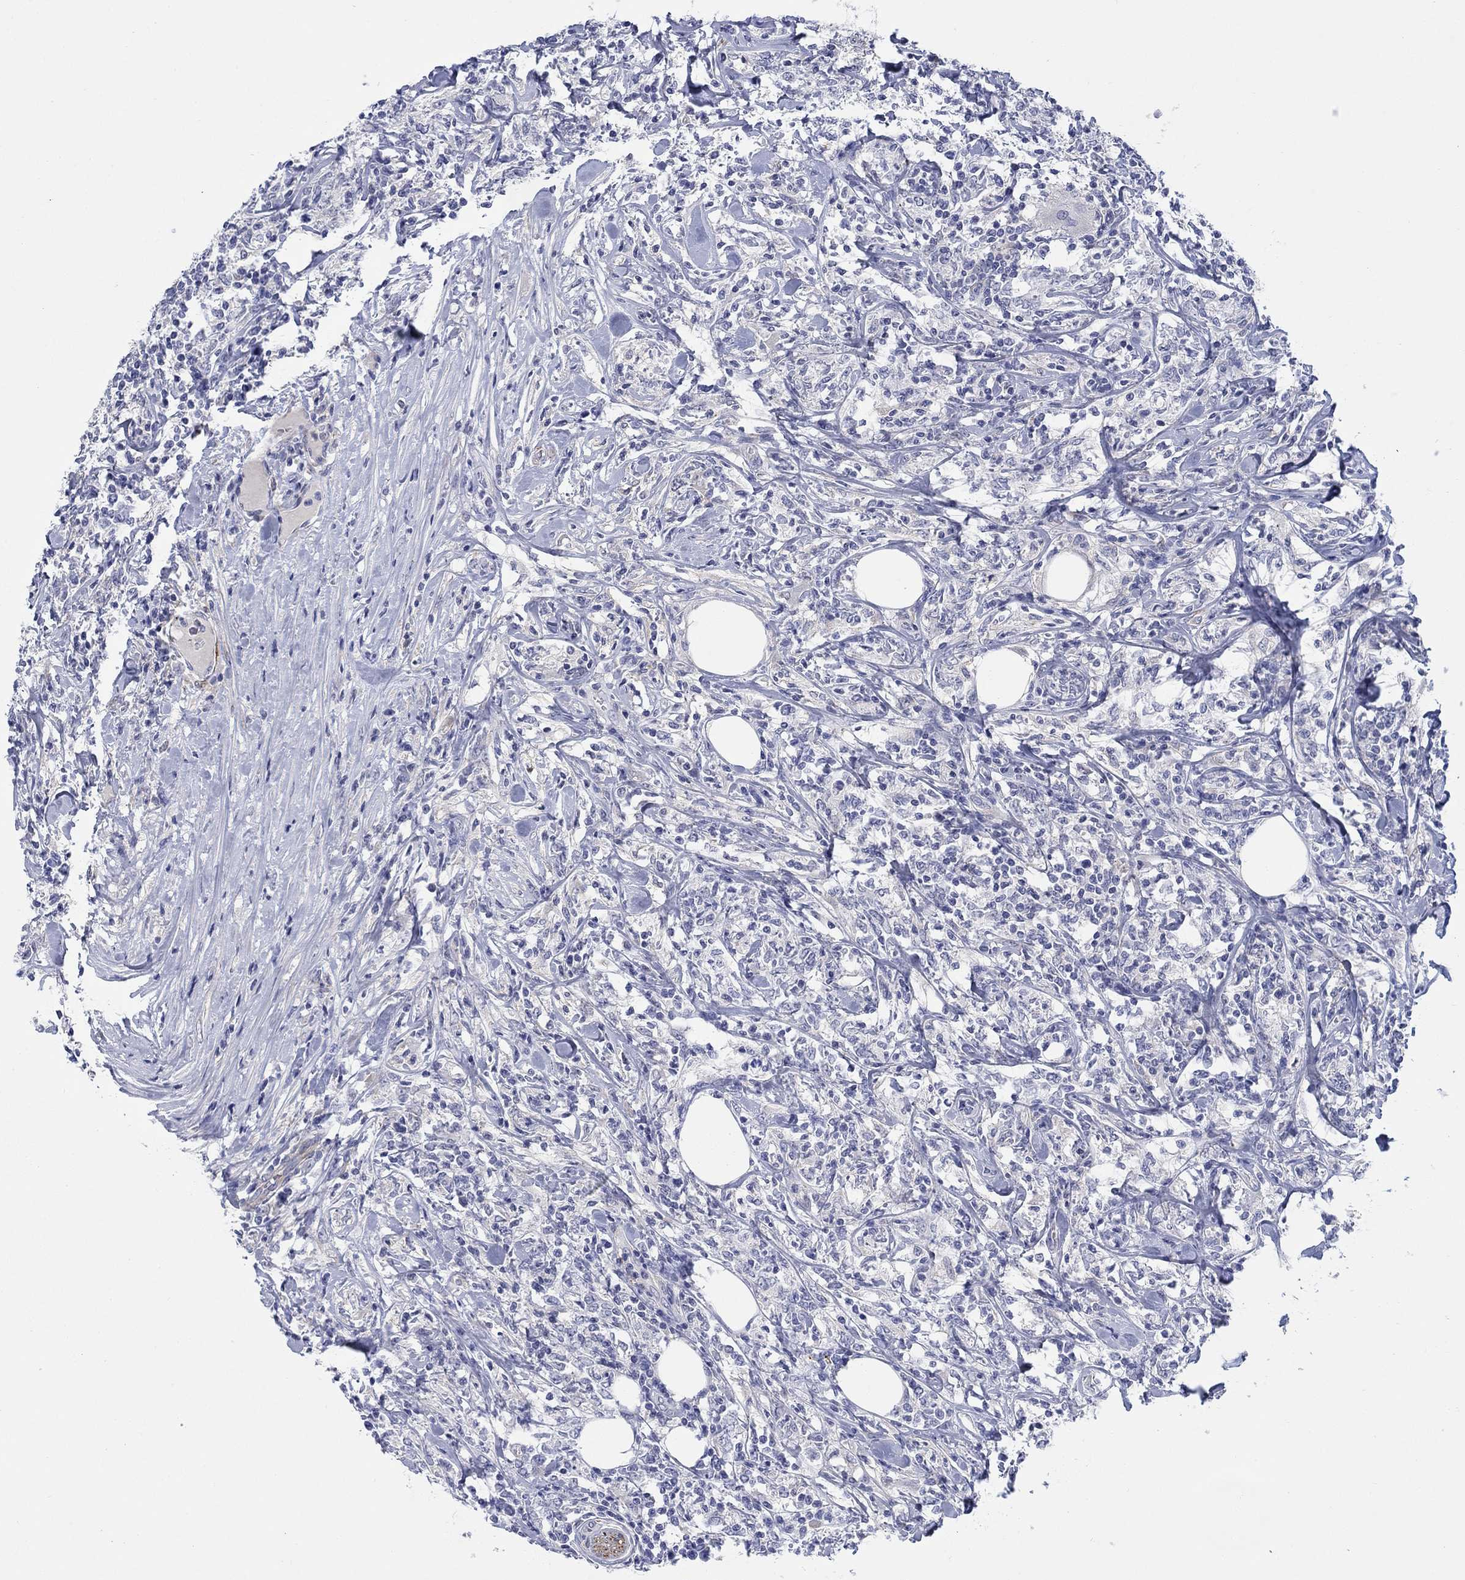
{"staining": {"intensity": "negative", "quantity": "none", "location": "none"}, "tissue": "lymphoma", "cell_type": "Tumor cells", "image_type": "cancer", "snomed": [{"axis": "morphology", "description": "Malignant lymphoma, non-Hodgkin's type, High grade"}, {"axis": "topography", "description": "Lymph node"}], "caption": "DAB immunohistochemical staining of human high-grade malignant lymphoma, non-Hodgkin's type reveals no significant staining in tumor cells. (DAB (3,3'-diaminobenzidine) immunohistochemistry (IHC), high magnification).", "gene": "PTPRZ1", "patient": {"sex": "female", "age": 84}}